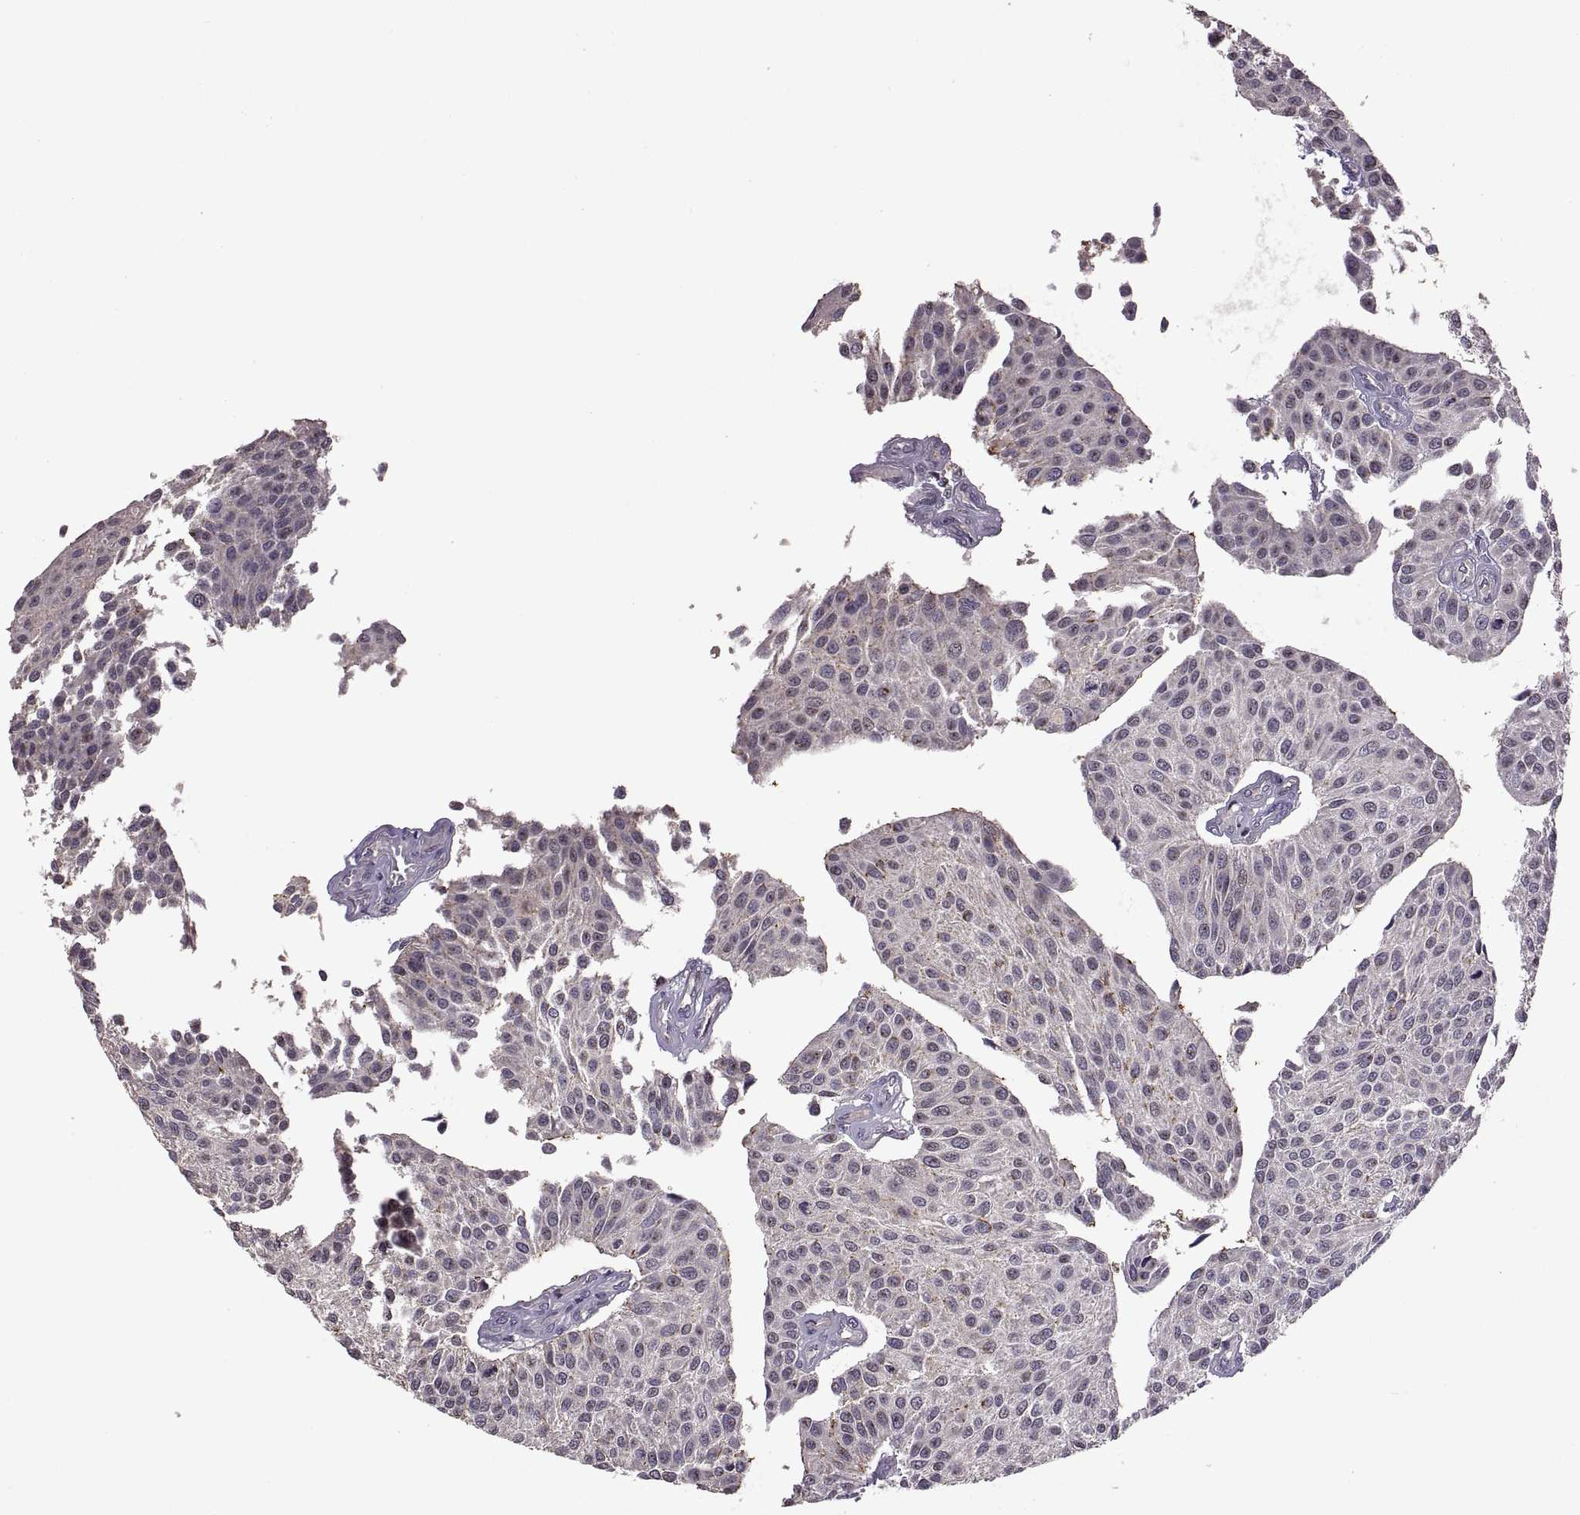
{"staining": {"intensity": "negative", "quantity": "none", "location": "none"}, "tissue": "urothelial cancer", "cell_type": "Tumor cells", "image_type": "cancer", "snomed": [{"axis": "morphology", "description": "Urothelial carcinoma, NOS"}, {"axis": "topography", "description": "Urinary bladder"}], "caption": "Tumor cells show no significant positivity in urothelial cancer.", "gene": "NMNAT2", "patient": {"sex": "male", "age": 55}}